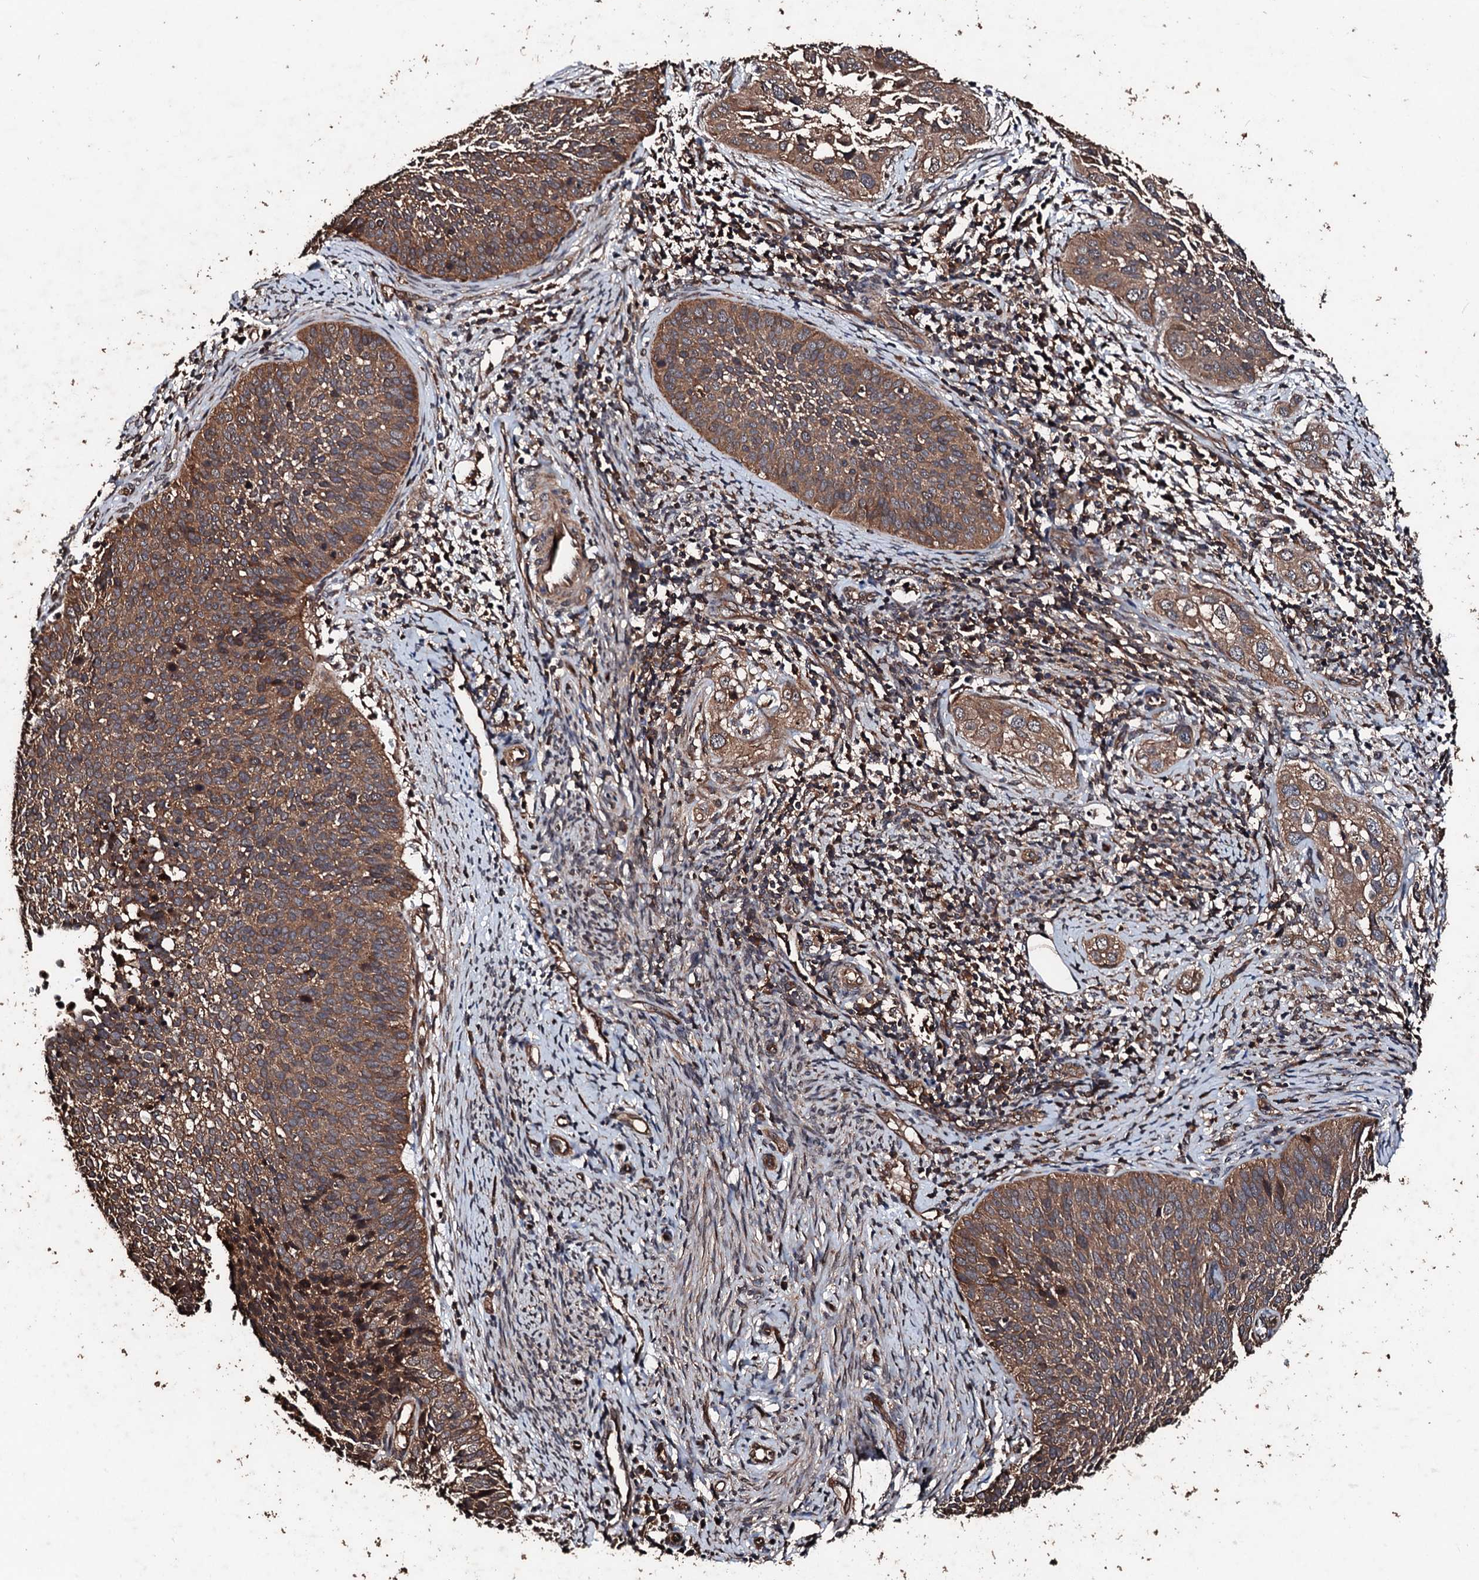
{"staining": {"intensity": "moderate", "quantity": ">75%", "location": "cytoplasmic/membranous"}, "tissue": "cervical cancer", "cell_type": "Tumor cells", "image_type": "cancer", "snomed": [{"axis": "morphology", "description": "Squamous cell carcinoma, NOS"}, {"axis": "topography", "description": "Cervix"}], "caption": "Immunohistochemical staining of human cervical squamous cell carcinoma reveals medium levels of moderate cytoplasmic/membranous staining in about >75% of tumor cells.", "gene": "KIF18A", "patient": {"sex": "female", "age": 34}}